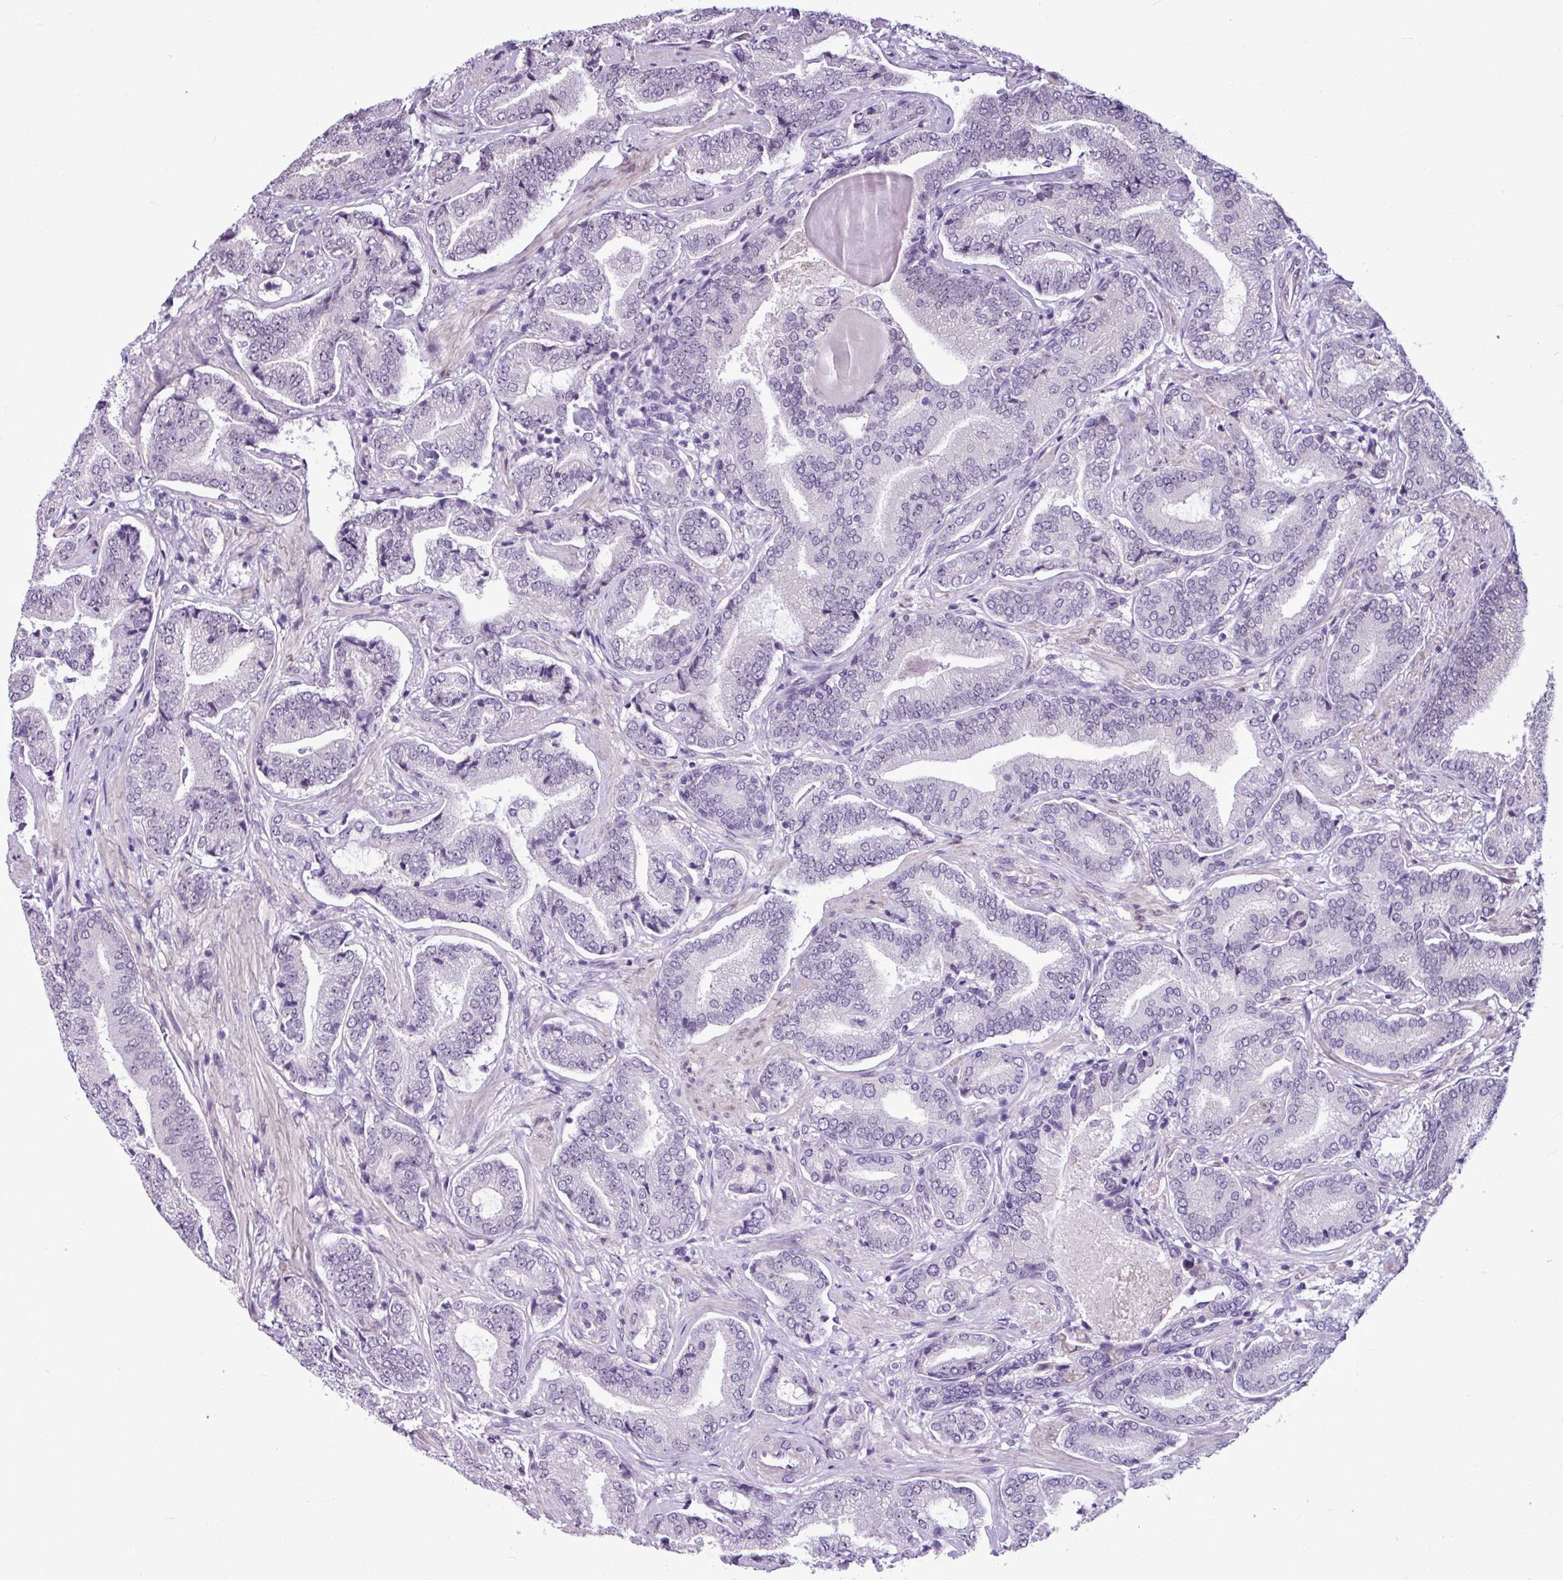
{"staining": {"intensity": "negative", "quantity": "none", "location": "none"}, "tissue": "prostate cancer", "cell_type": "Tumor cells", "image_type": "cancer", "snomed": [{"axis": "morphology", "description": "Adenocarcinoma, Low grade"}, {"axis": "topography", "description": "Prostate and seminal vesicle, NOS"}], "caption": "Immunohistochemistry (IHC) of human prostate low-grade adenocarcinoma exhibits no positivity in tumor cells.", "gene": "UTP18", "patient": {"sex": "male", "age": 61}}